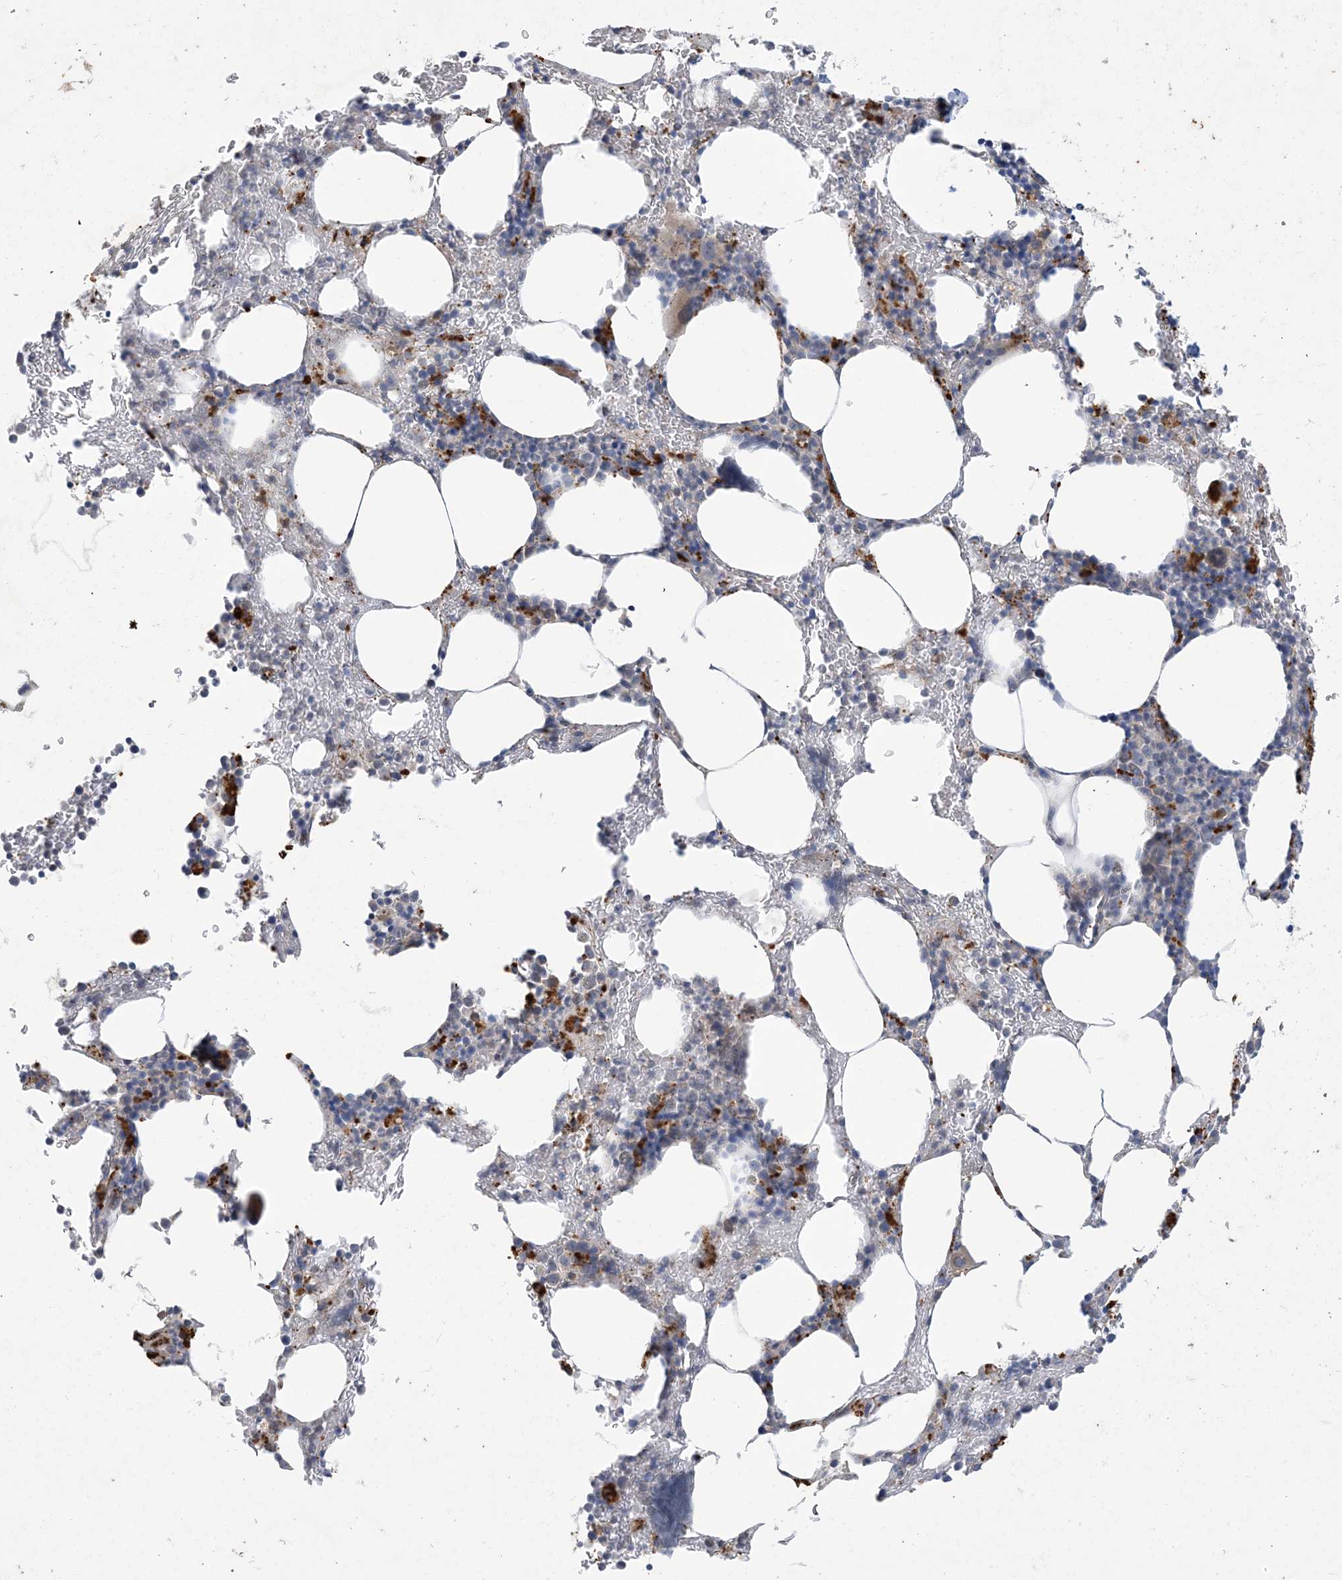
{"staining": {"intensity": "moderate", "quantity": "<25%", "location": "cytoplasmic/membranous"}, "tissue": "bone marrow", "cell_type": "Hematopoietic cells", "image_type": "normal", "snomed": [{"axis": "morphology", "description": "Normal tissue, NOS"}, {"axis": "topography", "description": "Bone marrow"}], "caption": "Bone marrow stained with a protein marker demonstrates moderate staining in hematopoietic cells.", "gene": "MRPS18A", "patient": {"sex": "male"}}